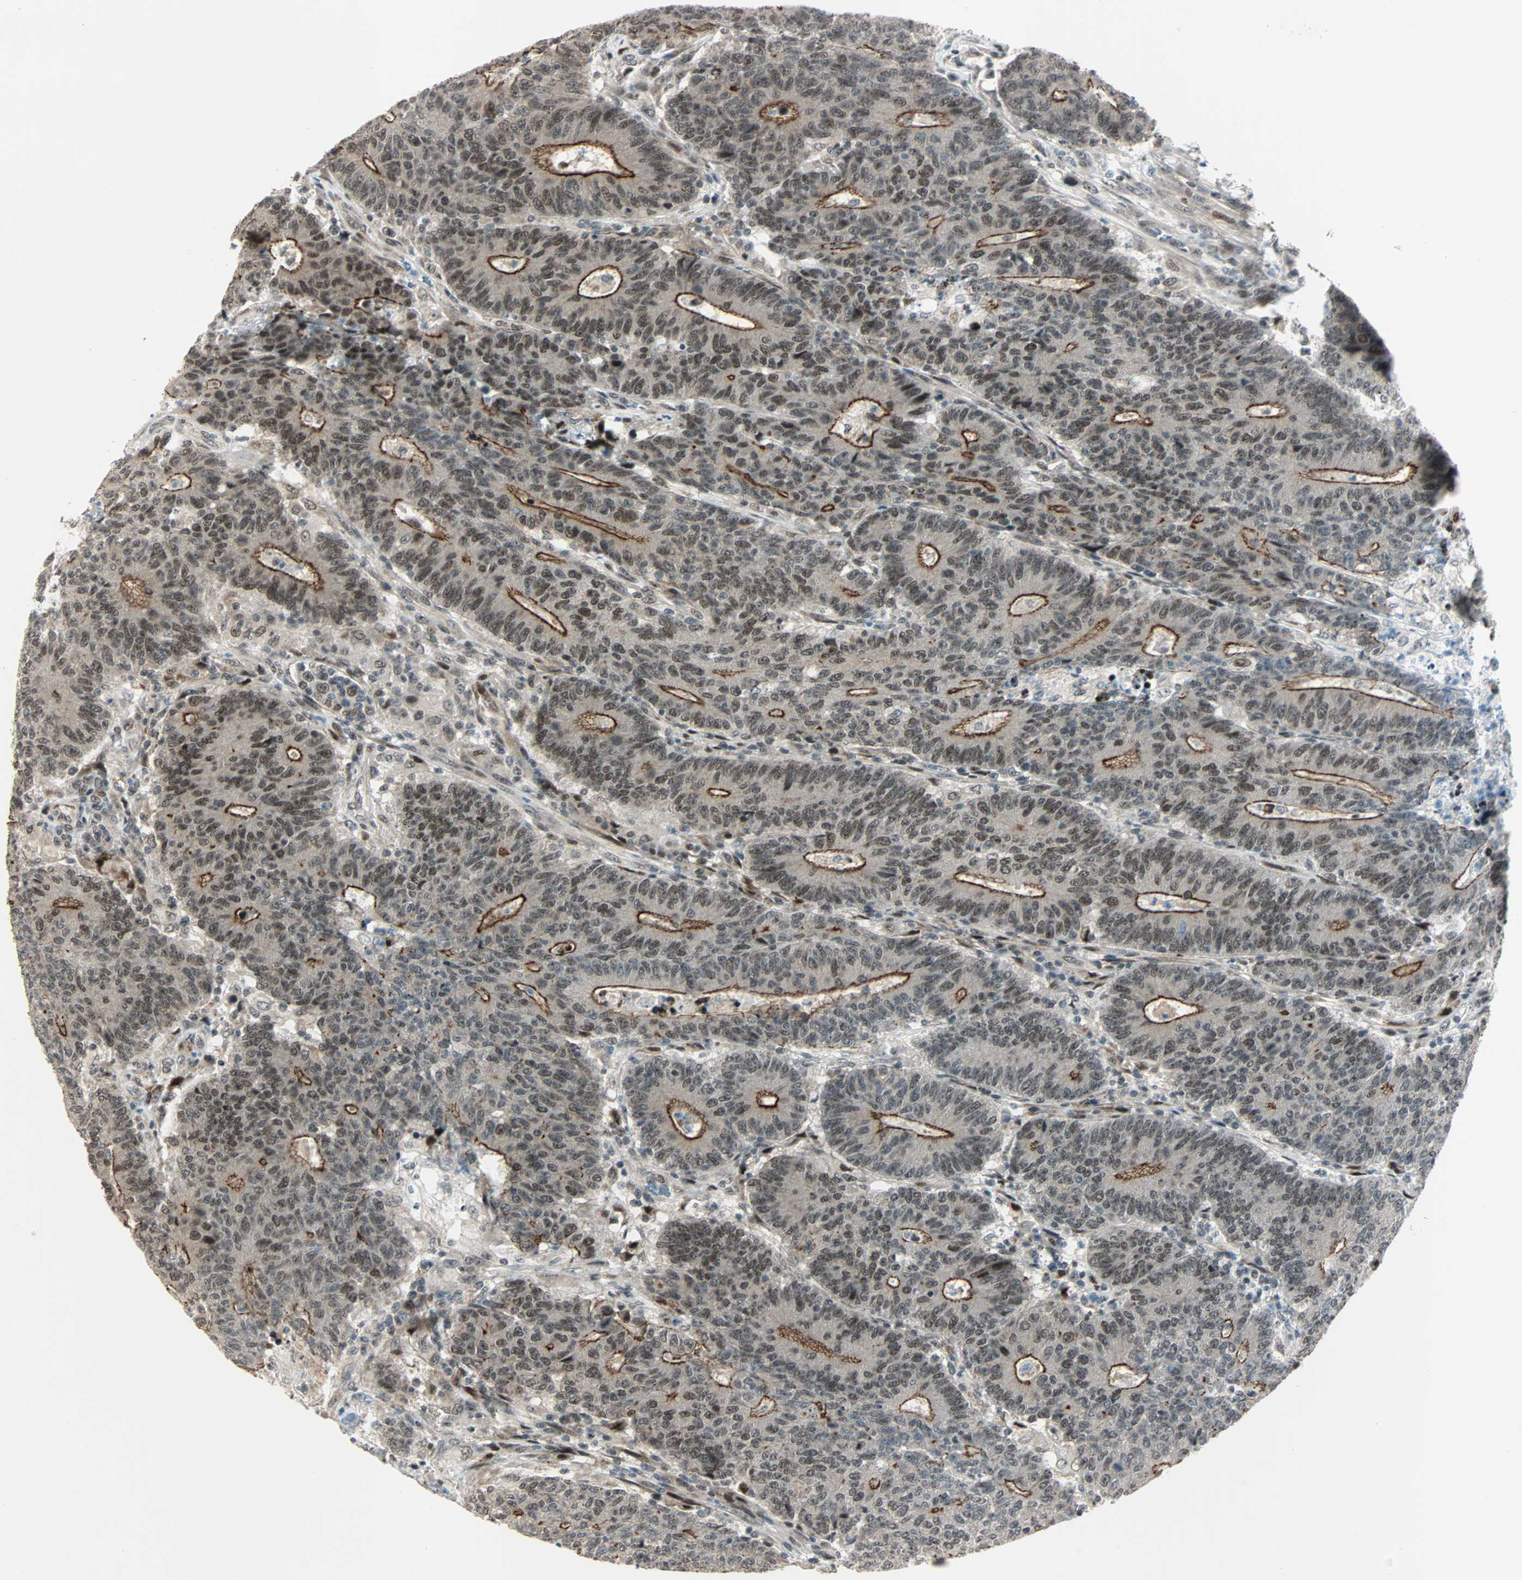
{"staining": {"intensity": "moderate", "quantity": "25%-75%", "location": "cytoplasmic/membranous,nuclear"}, "tissue": "colorectal cancer", "cell_type": "Tumor cells", "image_type": "cancer", "snomed": [{"axis": "morphology", "description": "Normal tissue, NOS"}, {"axis": "morphology", "description": "Adenocarcinoma, NOS"}, {"axis": "topography", "description": "Colon"}], "caption": "Moderate cytoplasmic/membranous and nuclear protein staining is seen in approximately 25%-75% of tumor cells in colorectal adenocarcinoma.", "gene": "CBX4", "patient": {"sex": "female", "age": 75}}